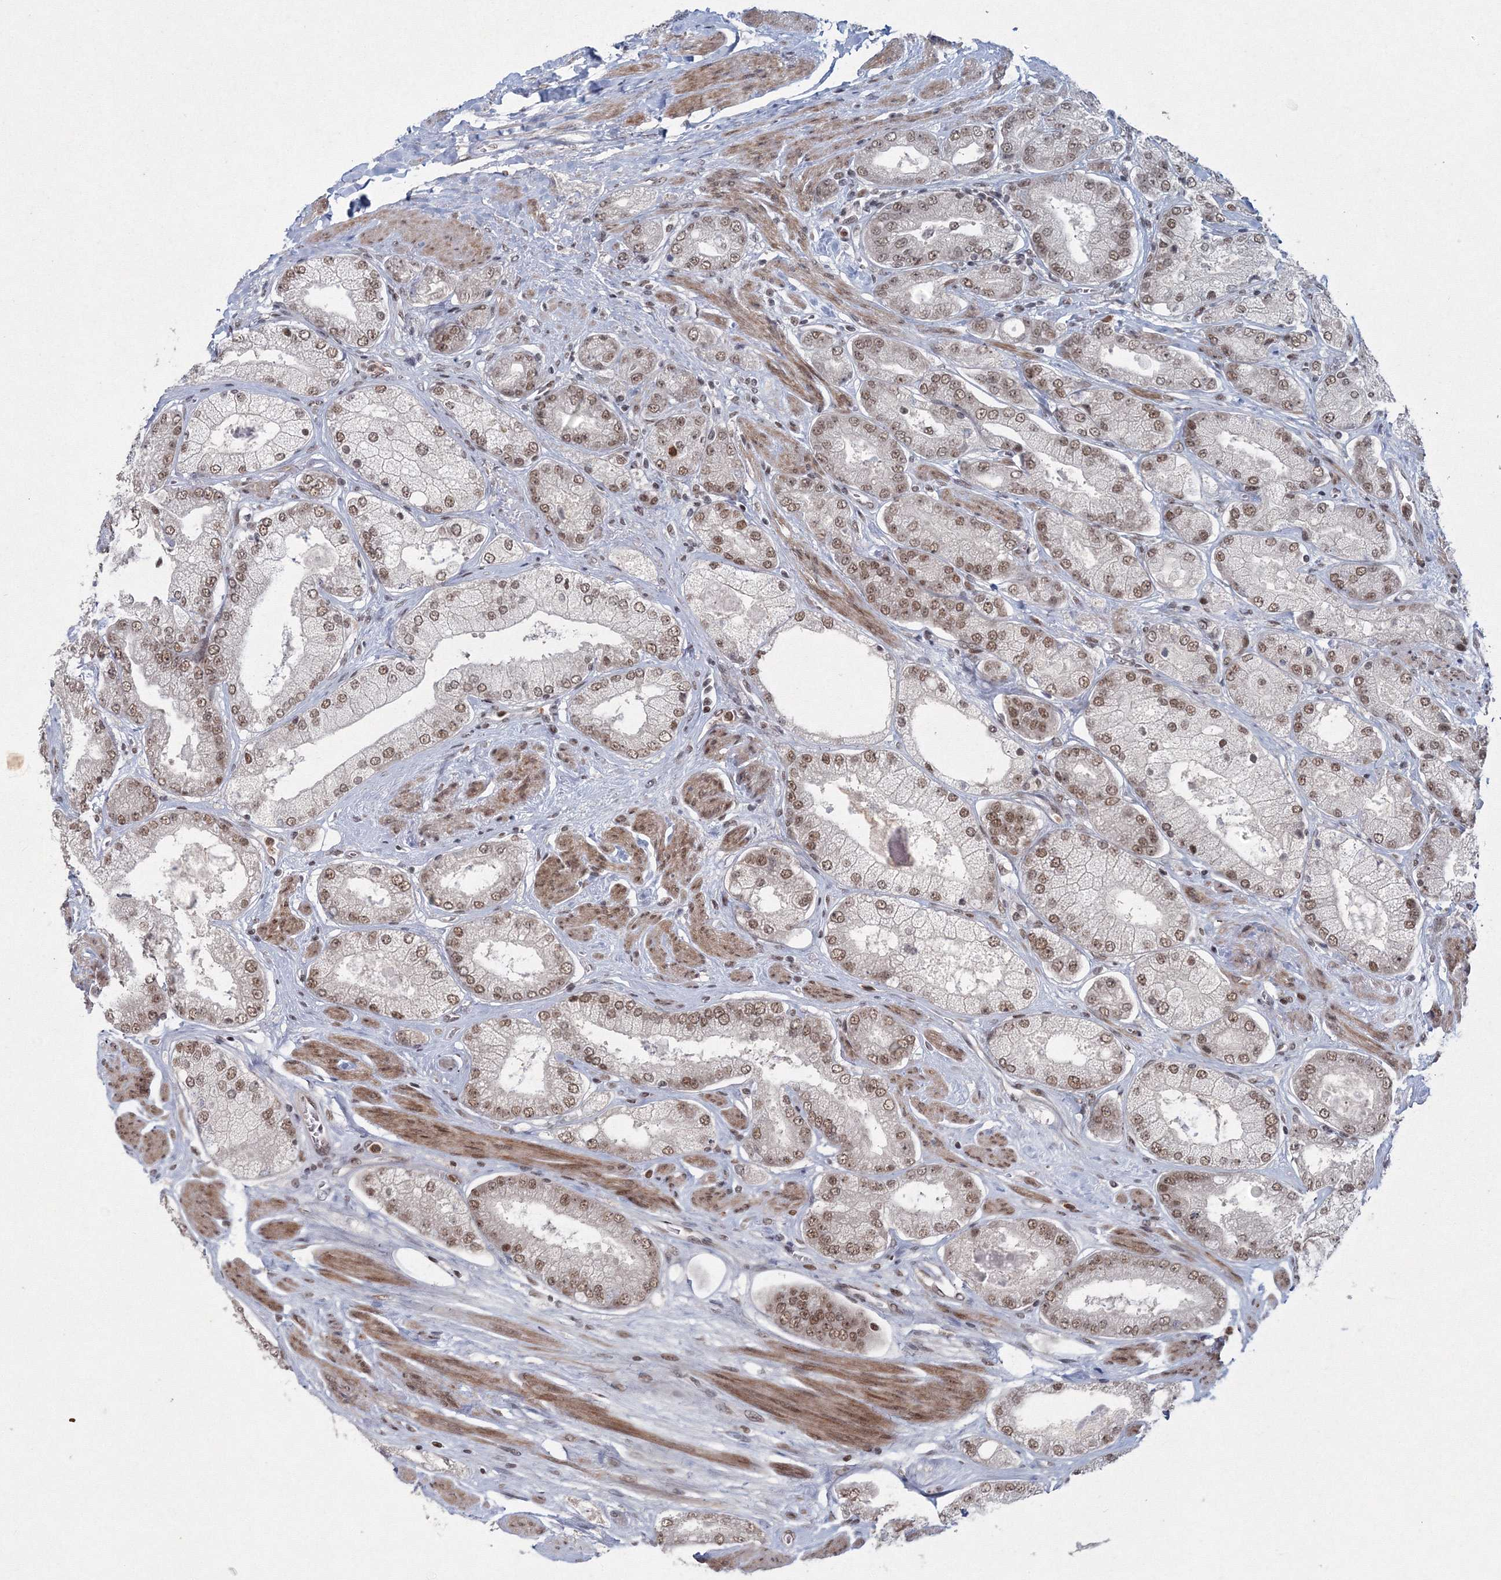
{"staining": {"intensity": "moderate", "quantity": ">75%", "location": "nuclear"}, "tissue": "prostate cancer", "cell_type": "Tumor cells", "image_type": "cancer", "snomed": [{"axis": "morphology", "description": "Adenocarcinoma, High grade"}, {"axis": "topography", "description": "Prostate"}], "caption": "A medium amount of moderate nuclear expression is appreciated in about >75% of tumor cells in prostate cancer tissue.", "gene": "C3orf33", "patient": {"sex": "male", "age": 58}}